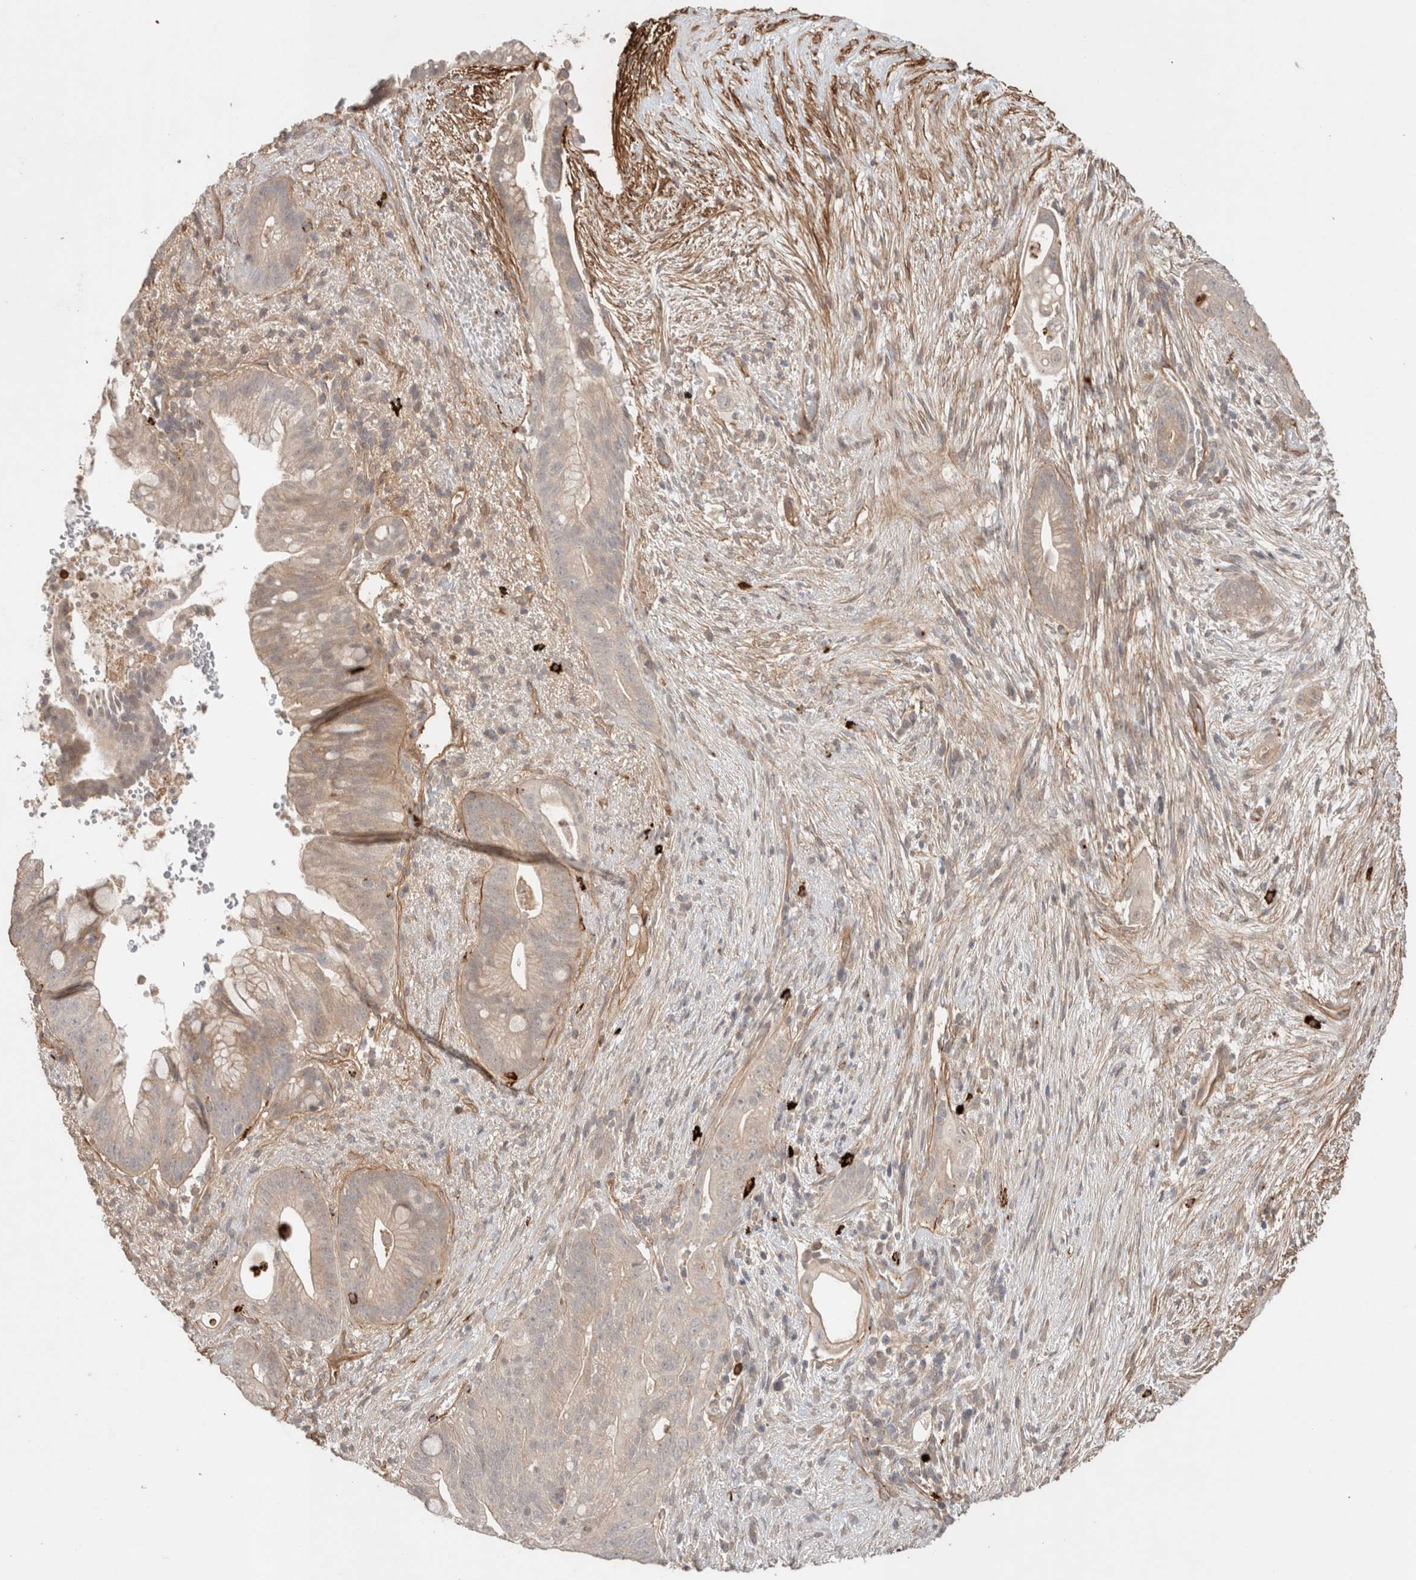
{"staining": {"intensity": "weak", "quantity": ">75%", "location": "cytoplasmic/membranous"}, "tissue": "pancreatic cancer", "cell_type": "Tumor cells", "image_type": "cancer", "snomed": [{"axis": "morphology", "description": "Adenocarcinoma, NOS"}, {"axis": "topography", "description": "Pancreas"}], "caption": "Immunohistochemistry (IHC) histopathology image of adenocarcinoma (pancreatic) stained for a protein (brown), which exhibits low levels of weak cytoplasmic/membranous staining in about >75% of tumor cells.", "gene": "HSPG2", "patient": {"sex": "male", "age": 53}}